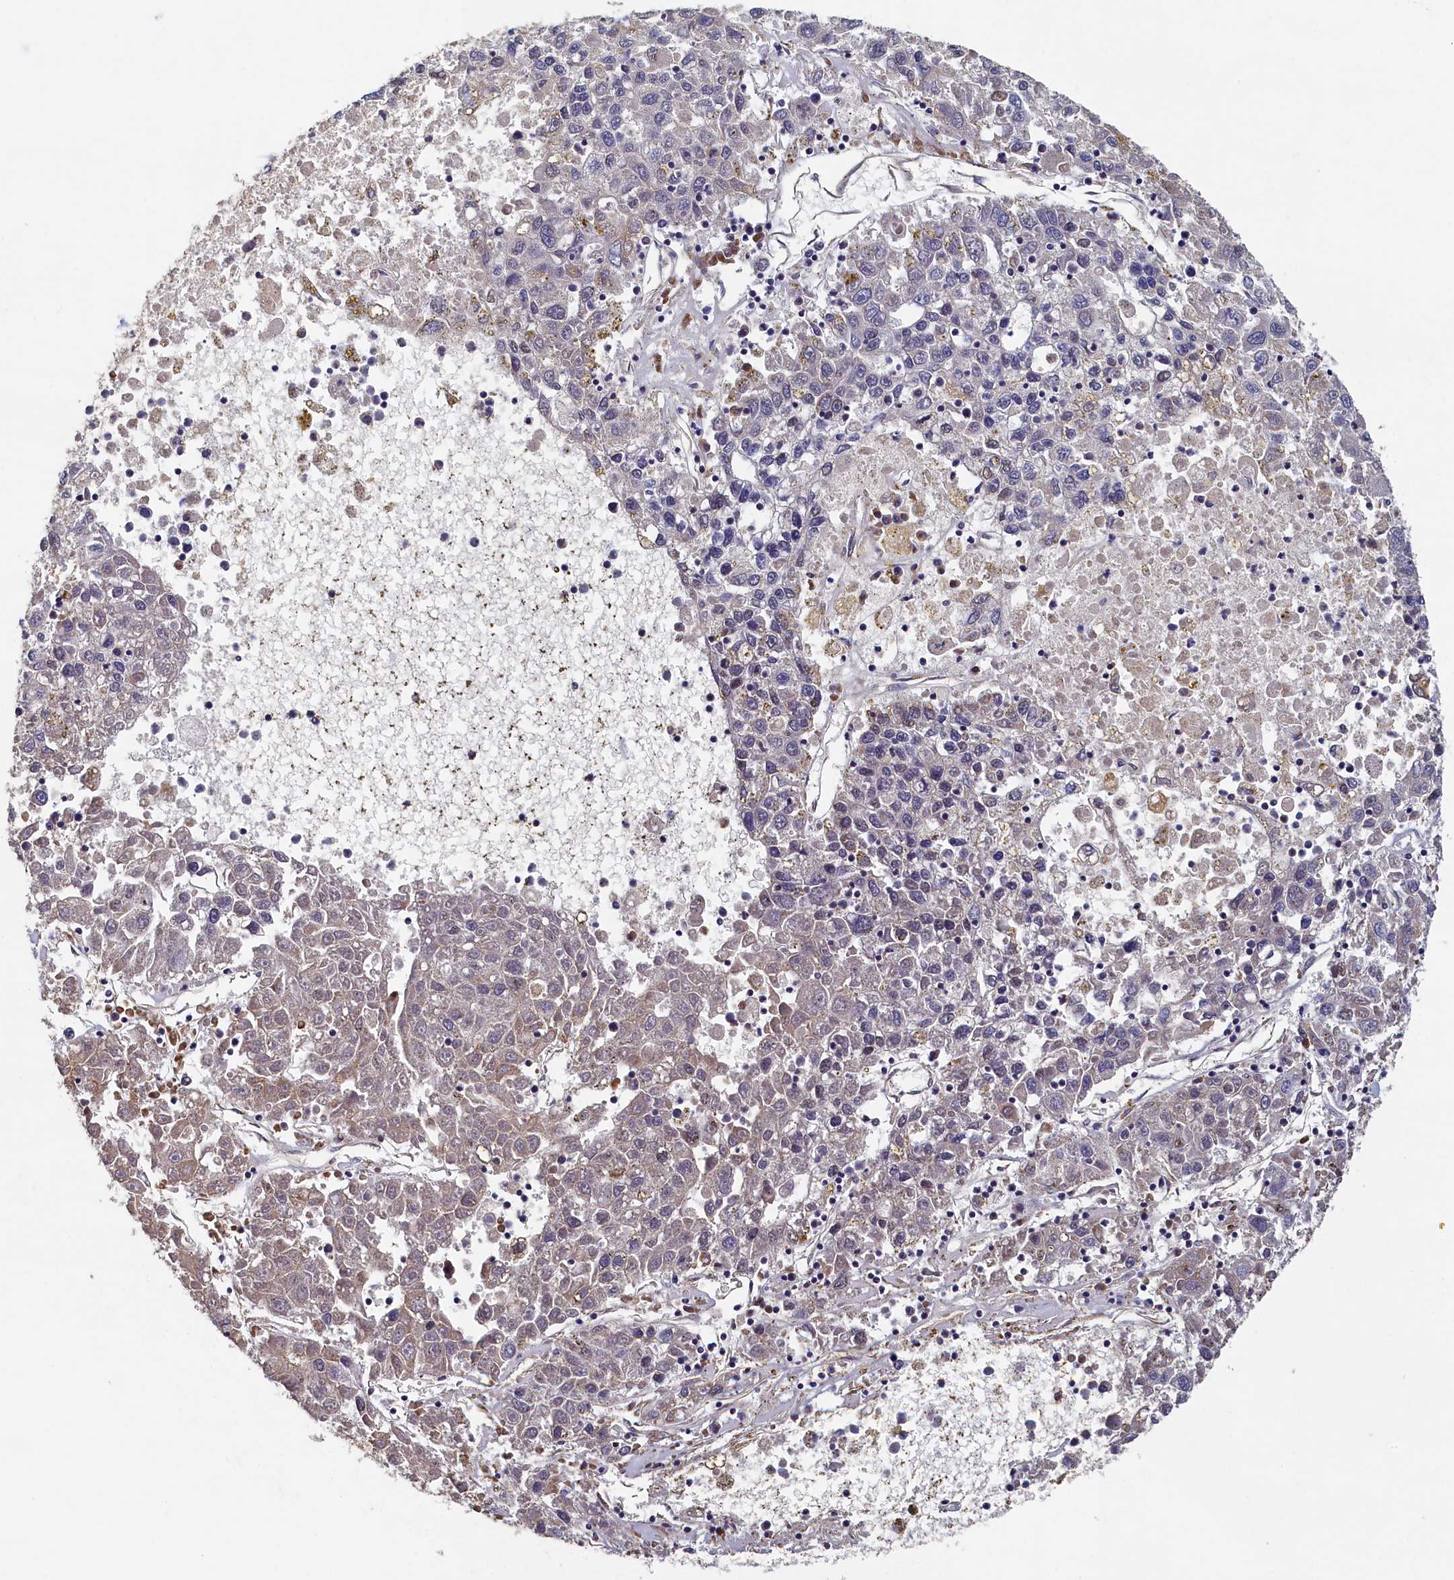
{"staining": {"intensity": "weak", "quantity": "<25%", "location": "cytoplasmic/membranous"}, "tissue": "liver cancer", "cell_type": "Tumor cells", "image_type": "cancer", "snomed": [{"axis": "morphology", "description": "Carcinoma, Hepatocellular, NOS"}, {"axis": "topography", "description": "Liver"}], "caption": "The image displays no significant staining in tumor cells of liver cancer (hepatocellular carcinoma). (Brightfield microscopy of DAB IHC at high magnification).", "gene": "TBCB", "patient": {"sex": "male", "age": 49}}